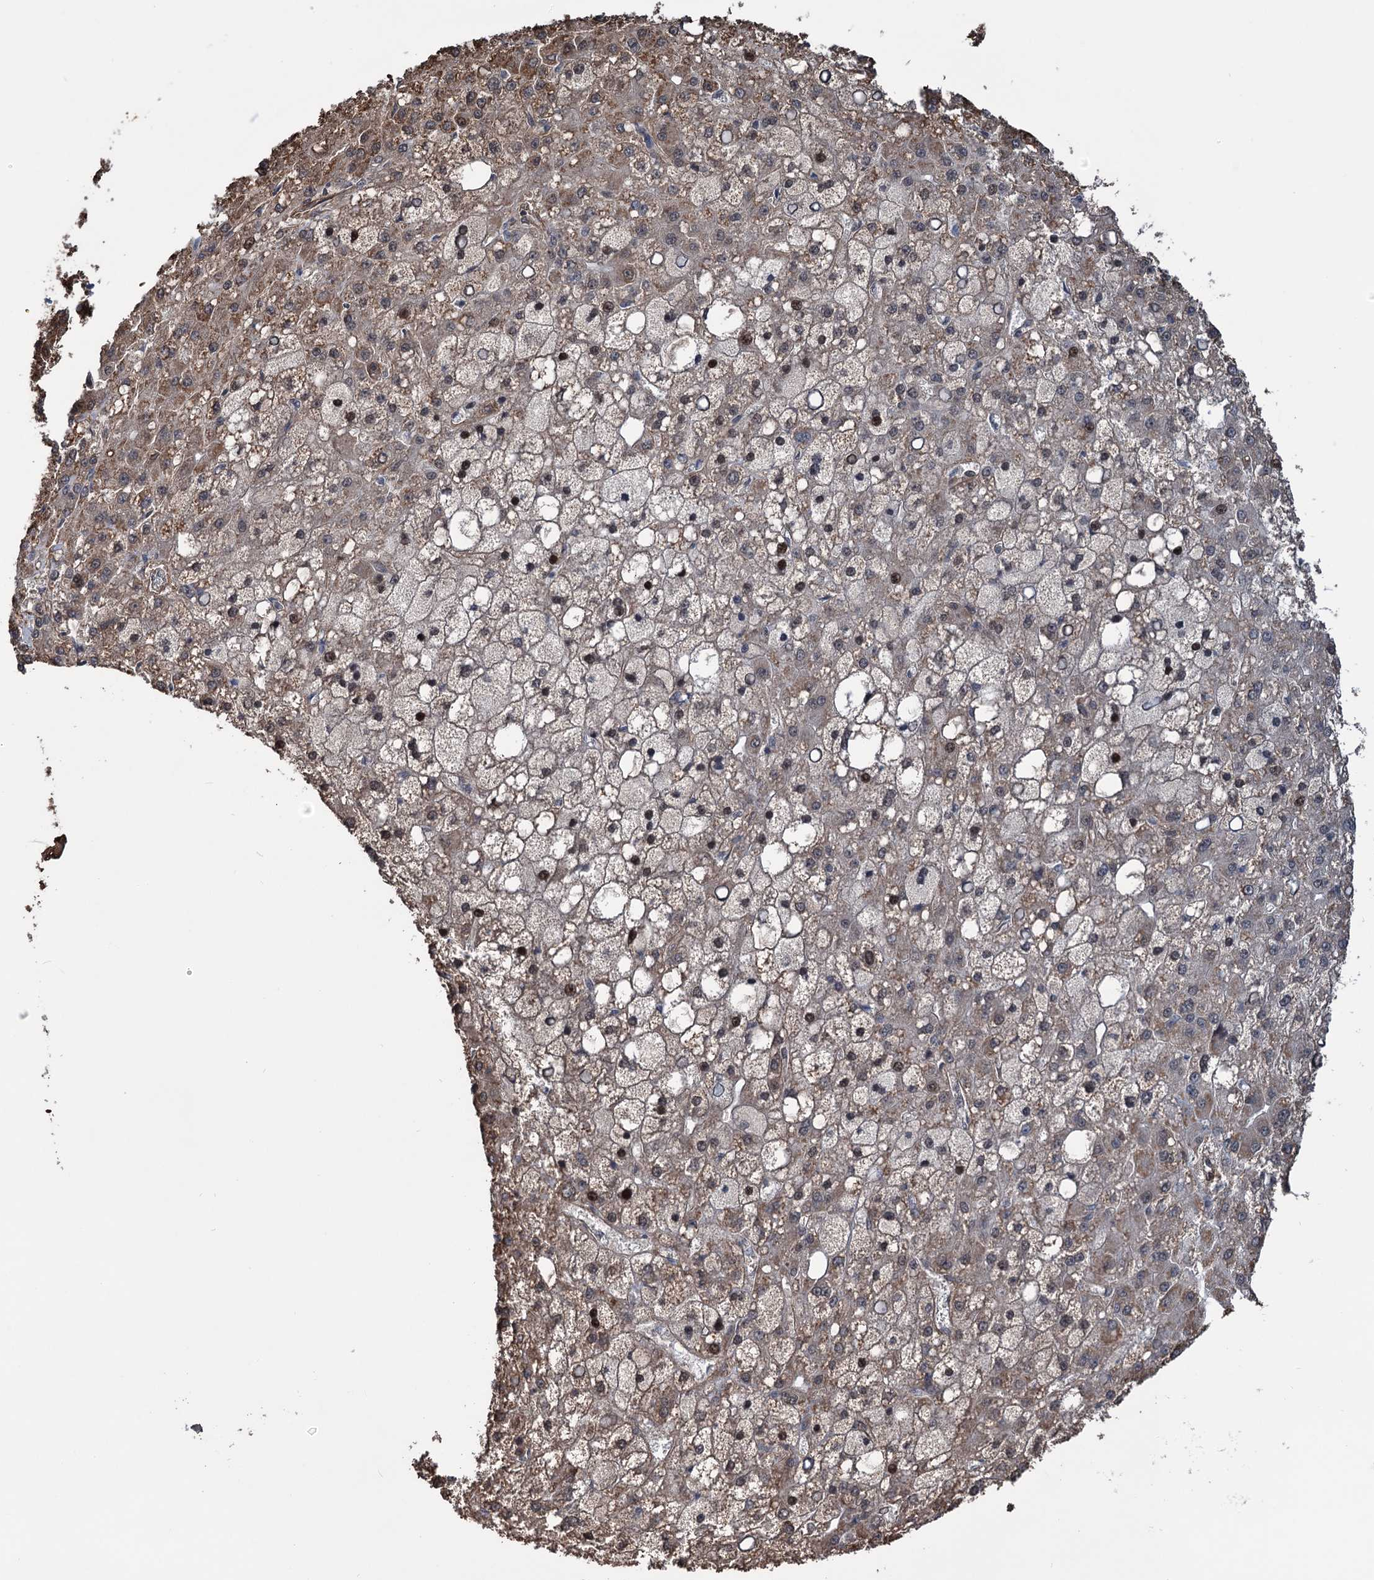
{"staining": {"intensity": "moderate", "quantity": "<25%", "location": "cytoplasmic/membranous,nuclear"}, "tissue": "liver cancer", "cell_type": "Tumor cells", "image_type": "cancer", "snomed": [{"axis": "morphology", "description": "Carcinoma, Hepatocellular, NOS"}, {"axis": "topography", "description": "Liver"}], "caption": "Liver cancer (hepatocellular carcinoma) stained for a protein displays moderate cytoplasmic/membranous and nuclear positivity in tumor cells. (Brightfield microscopy of DAB IHC at high magnification).", "gene": "NCAPD2", "patient": {"sex": "male", "age": 67}}